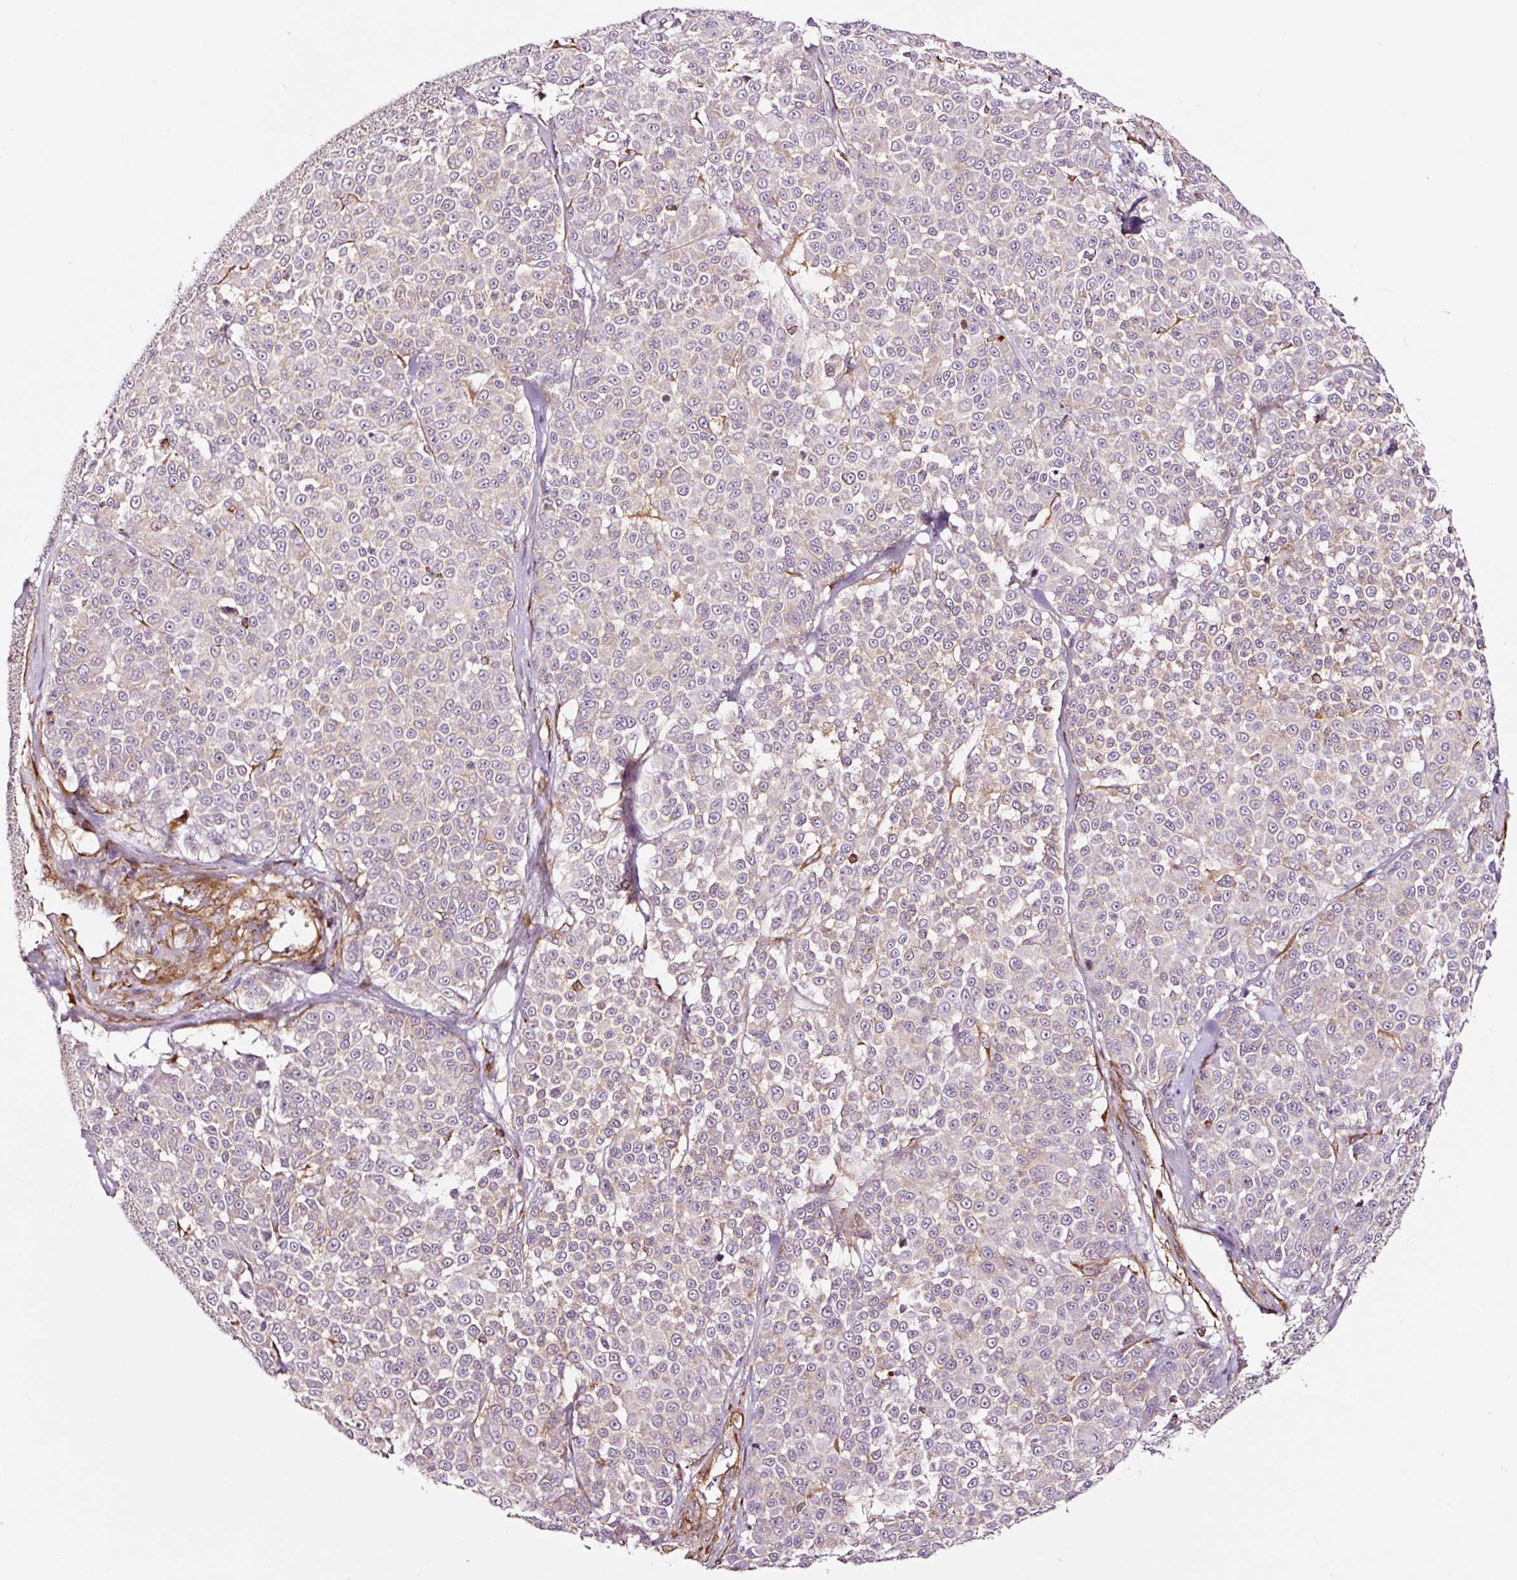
{"staining": {"intensity": "negative", "quantity": "none", "location": "none"}, "tissue": "melanoma", "cell_type": "Tumor cells", "image_type": "cancer", "snomed": [{"axis": "morphology", "description": "Malignant melanoma, NOS"}, {"axis": "topography", "description": "Skin"}], "caption": "This is an immunohistochemistry micrograph of human melanoma. There is no staining in tumor cells.", "gene": "ADD3", "patient": {"sex": "male", "age": 46}}